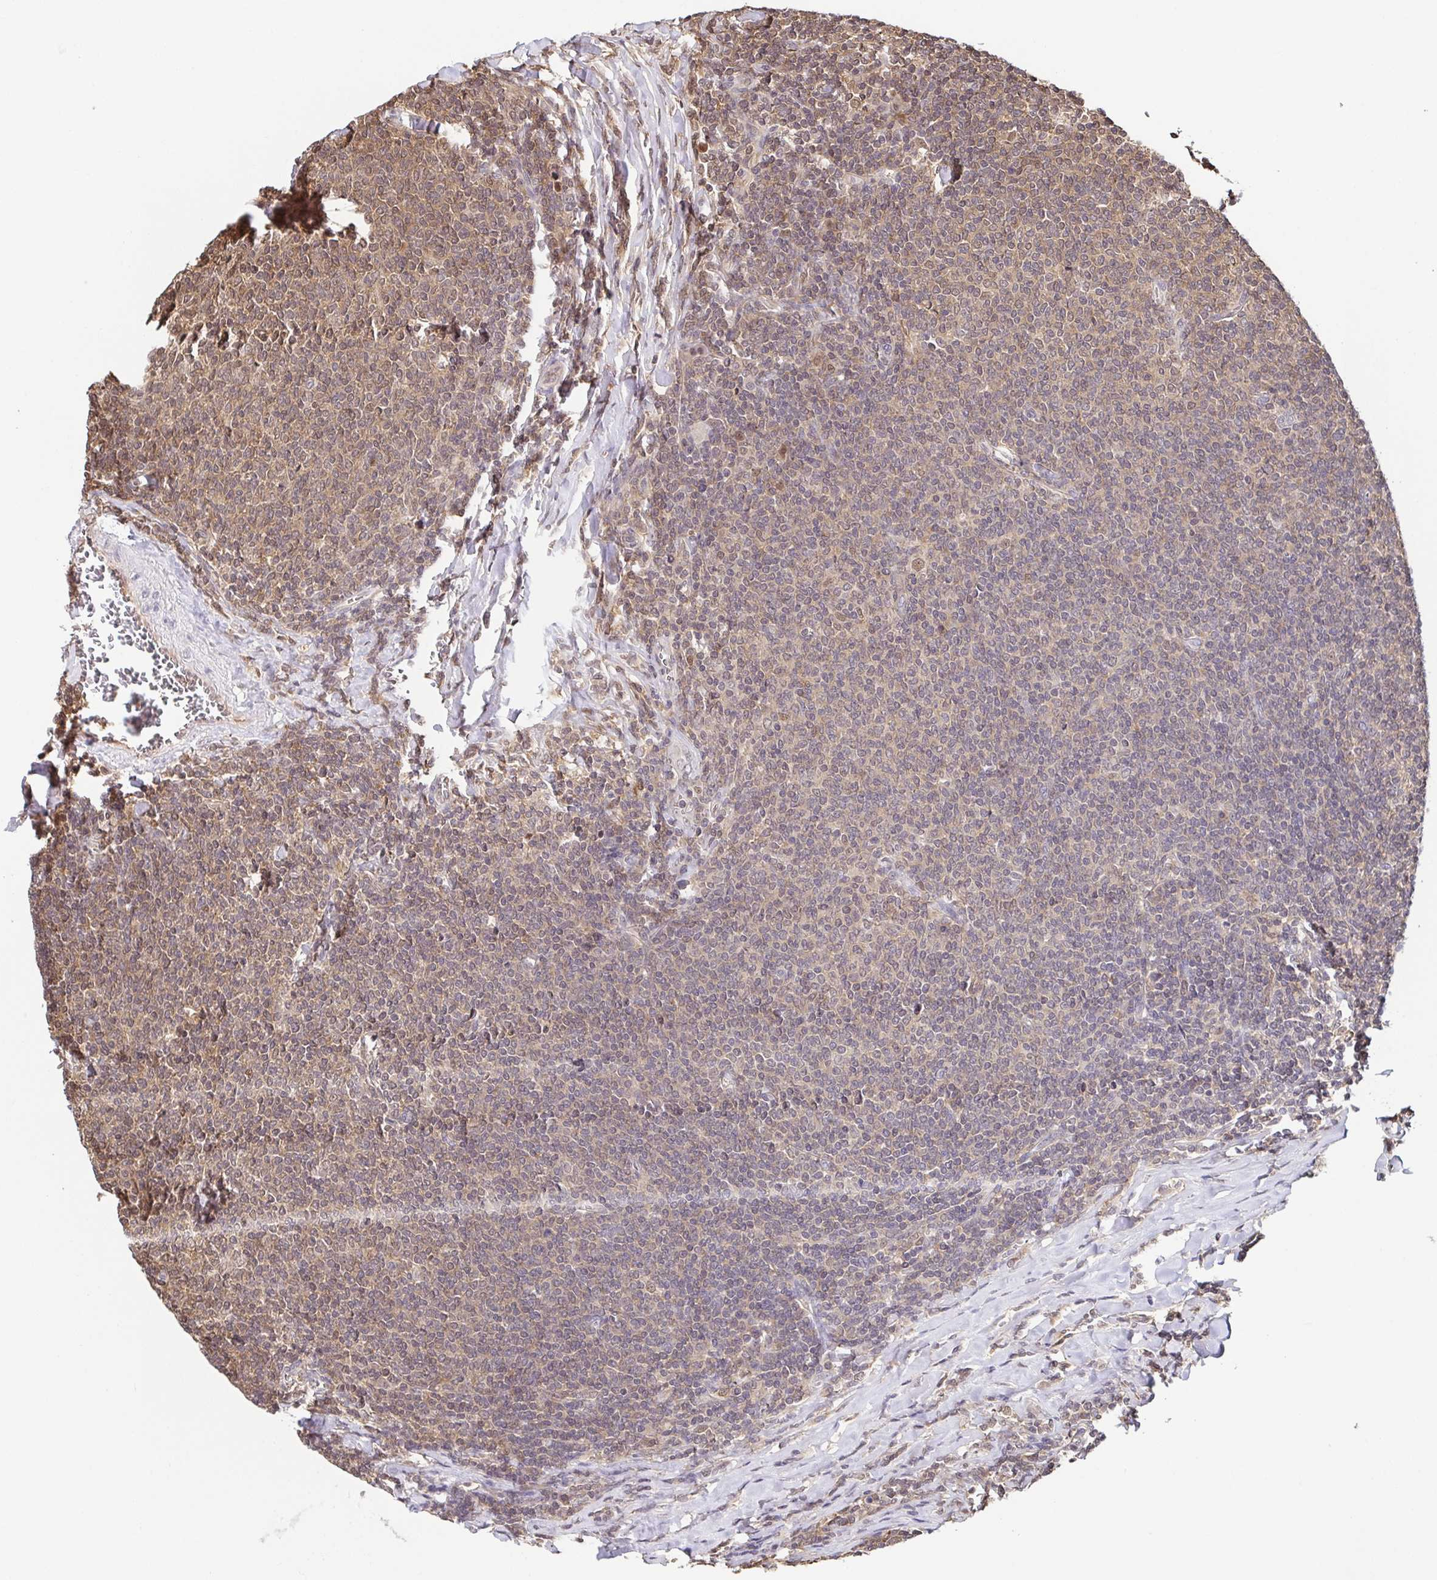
{"staining": {"intensity": "moderate", "quantity": ">75%", "location": "cytoplasmic/membranous,nuclear"}, "tissue": "lymphoma", "cell_type": "Tumor cells", "image_type": "cancer", "snomed": [{"axis": "morphology", "description": "Malignant lymphoma, non-Hodgkin's type, Low grade"}, {"axis": "topography", "description": "Lymph node"}], "caption": "Tumor cells exhibit medium levels of moderate cytoplasmic/membranous and nuclear expression in approximately >75% of cells in malignant lymphoma, non-Hodgkin's type (low-grade).", "gene": "PSMB9", "patient": {"sex": "male", "age": 52}}